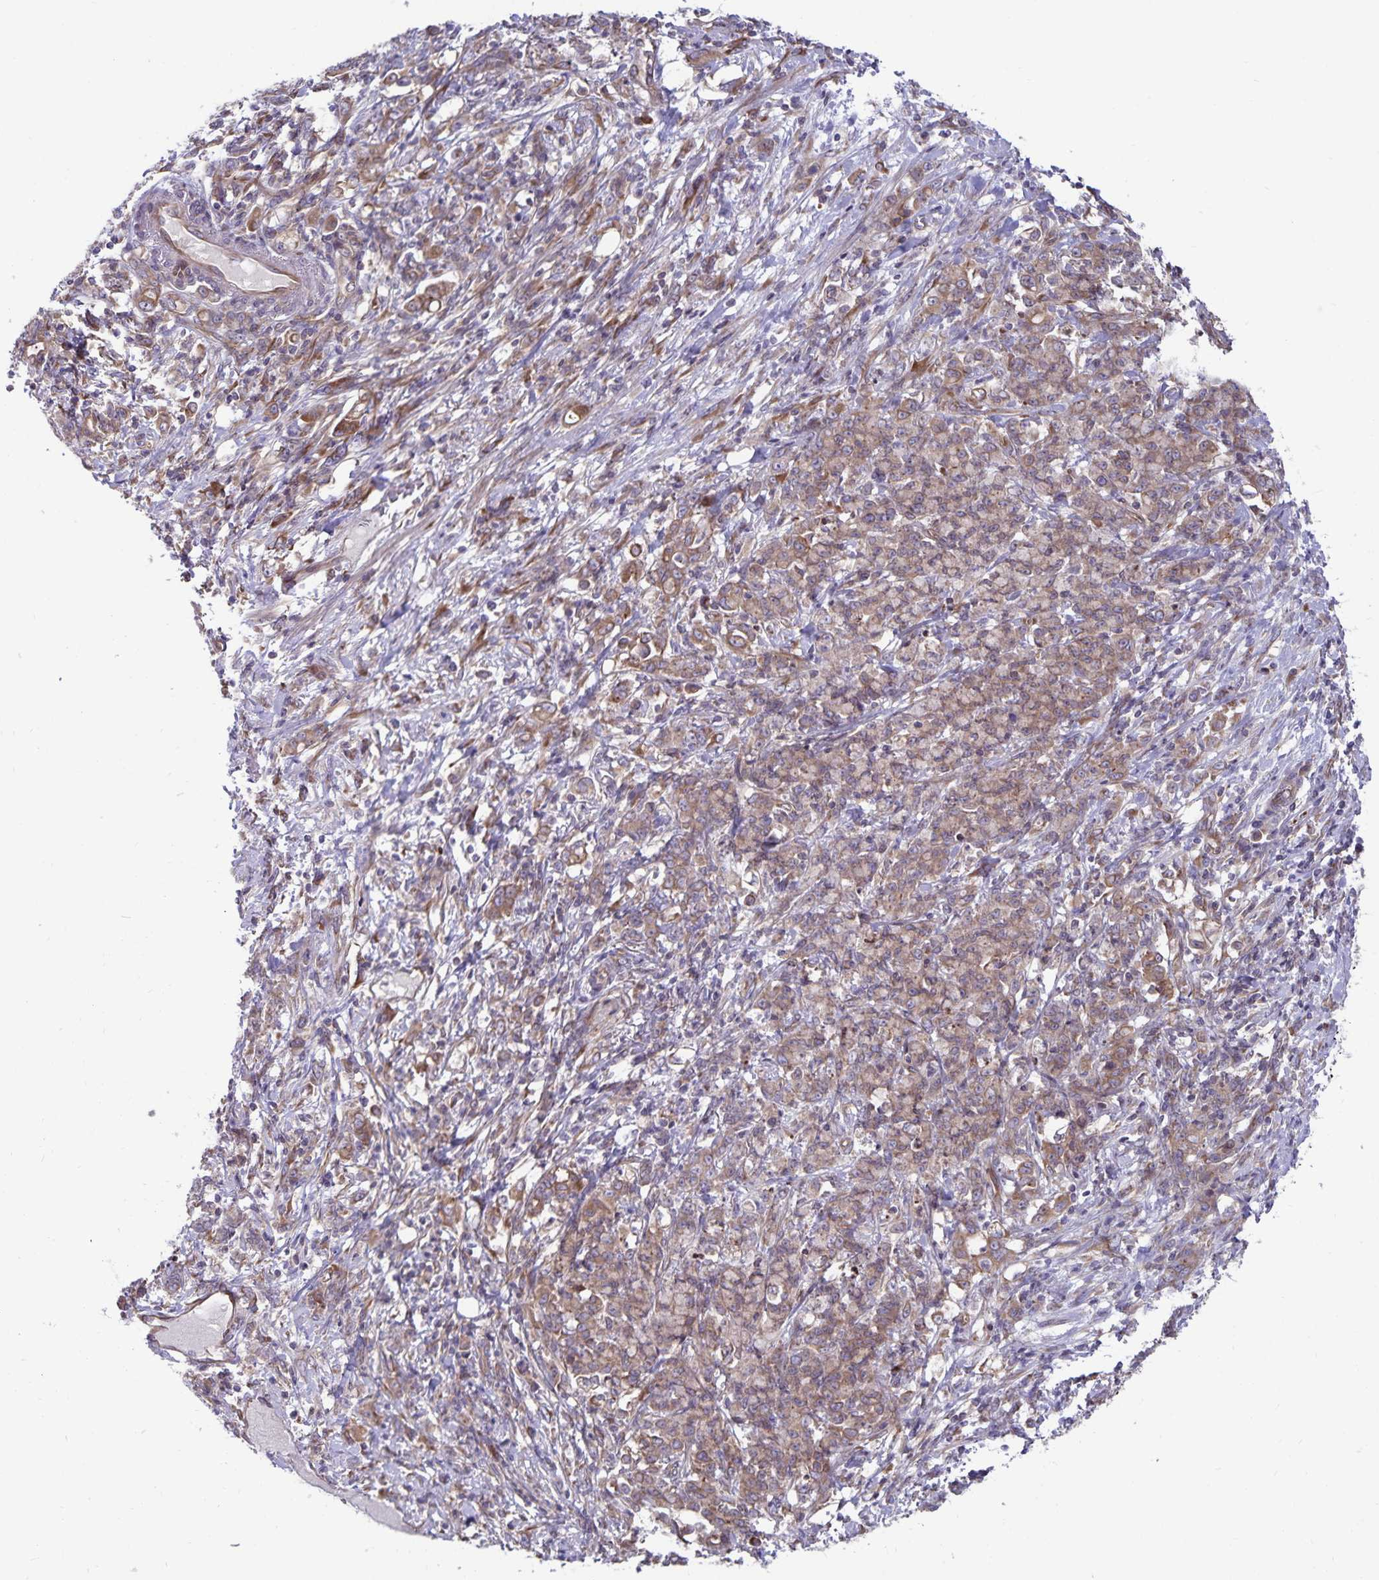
{"staining": {"intensity": "weak", "quantity": ">75%", "location": "cytoplasmic/membranous"}, "tissue": "stomach cancer", "cell_type": "Tumor cells", "image_type": "cancer", "snomed": [{"axis": "morphology", "description": "Adenocarcinoma, NOS"}, {"axis": "topography", "description": "Stomach"}], "caption": "Protein expression analysis of human stomach cancer reveals weak cytoplasmic/membranous positivity in about >75% of tumor cells.", "gene": "SEC62", "patient": {"sex": "female", "age": 79}}